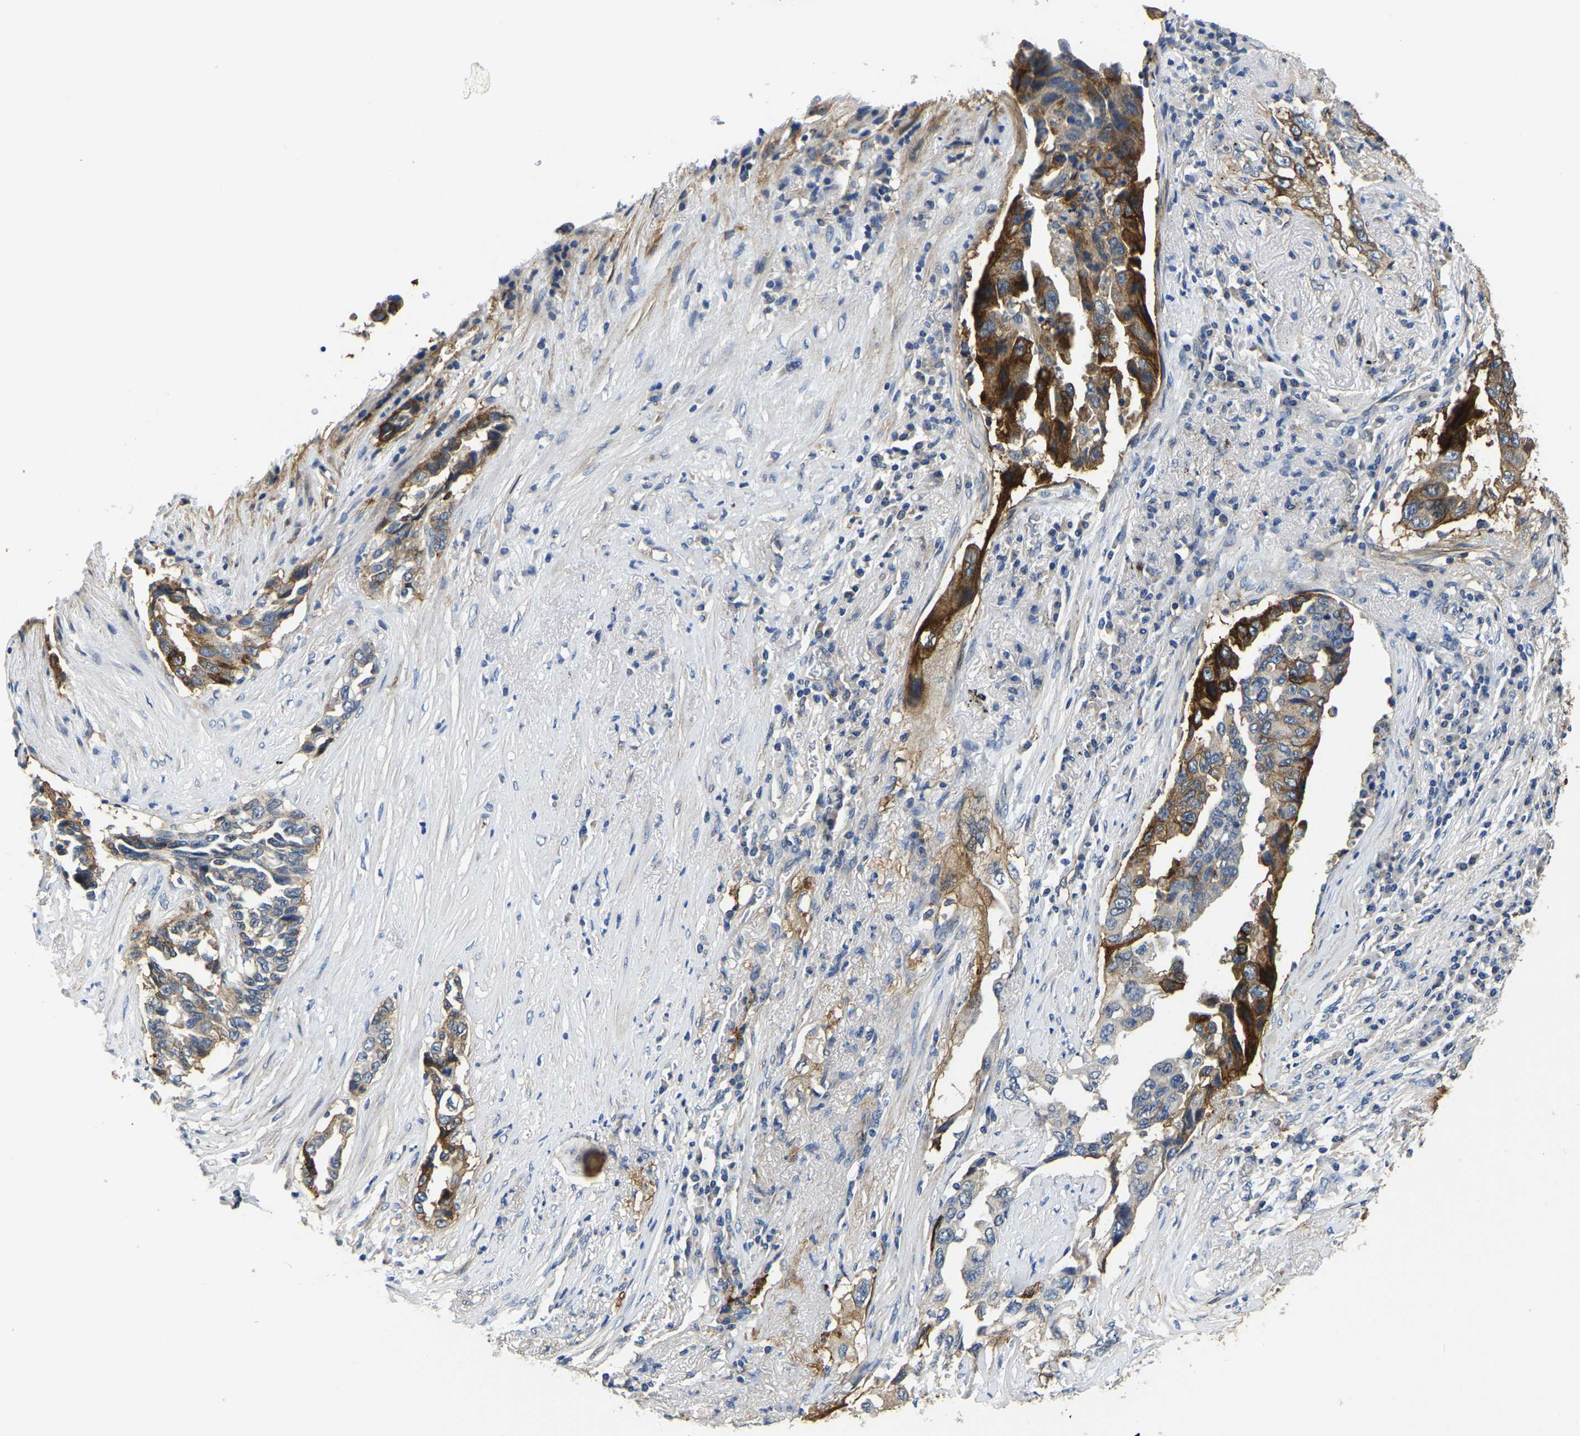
{"staining": {"intensity": "strong", "quantity": "25%-75%", "location": "cytoplasmic/membranous"}, "tissue": "lung cancer", "cell_type": "Tumor cells", "image_type": "cancer", "snomed": [{"axis": "morphology", "description": "Adenocarcinoma, NOS"}, {"axis": "topography", "description": "Lung"}], "caption": "About 25%-75% of tumor cells in human lung cancer (adenocarcinoma) display strong cytoplasmic/membranous protein expression as visualized by brown immunohistochemical staining.", "gene": "ITGA2", "patient": {"sex": "female", "age": 51}}